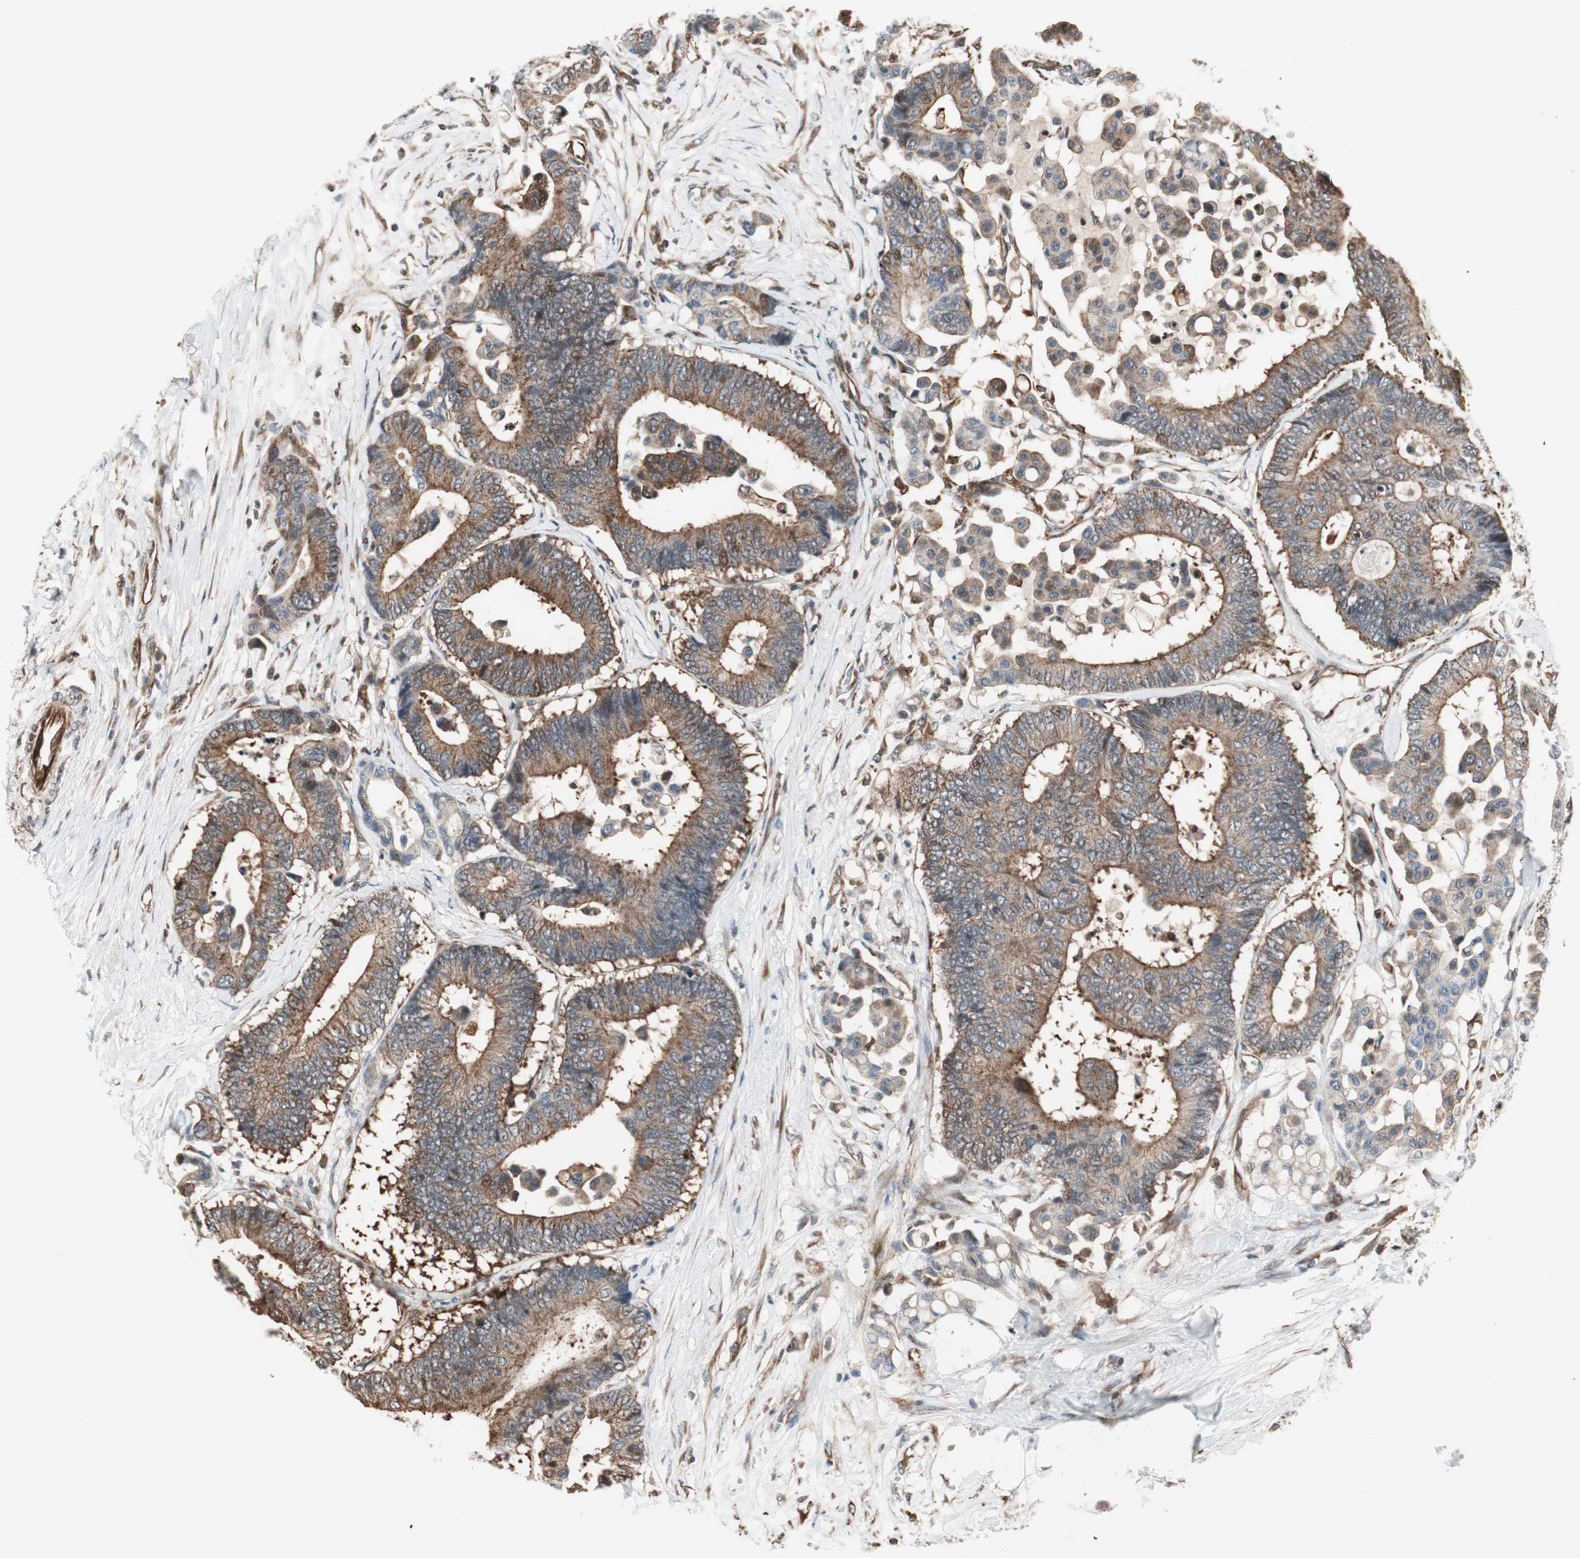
{"staining": {"intensity": "moderate", "quantity": ">75%", "location": "cytoplasmic/membranous"}, "tissue": "colorectal cancer", "cell_type": "Tumor cells", "image_type": "cancer", "snomed": [{"axis": "morphology", "description": "Normal tissue, NOS"}, {"axis": "morphology", "description": "Adenocarcinoma, NOS"}, {"axis": "topography", "description": "Colon"}], "caption": "About >75% of tumor cells in human colorectal adenocarcinoma exhibit moderate cytoplasmic/membranous protein staining as visualized by brown immunohistochemical staining.", "gene": "MAD2L2", "patient": {"sex": "male", "age": 82}}